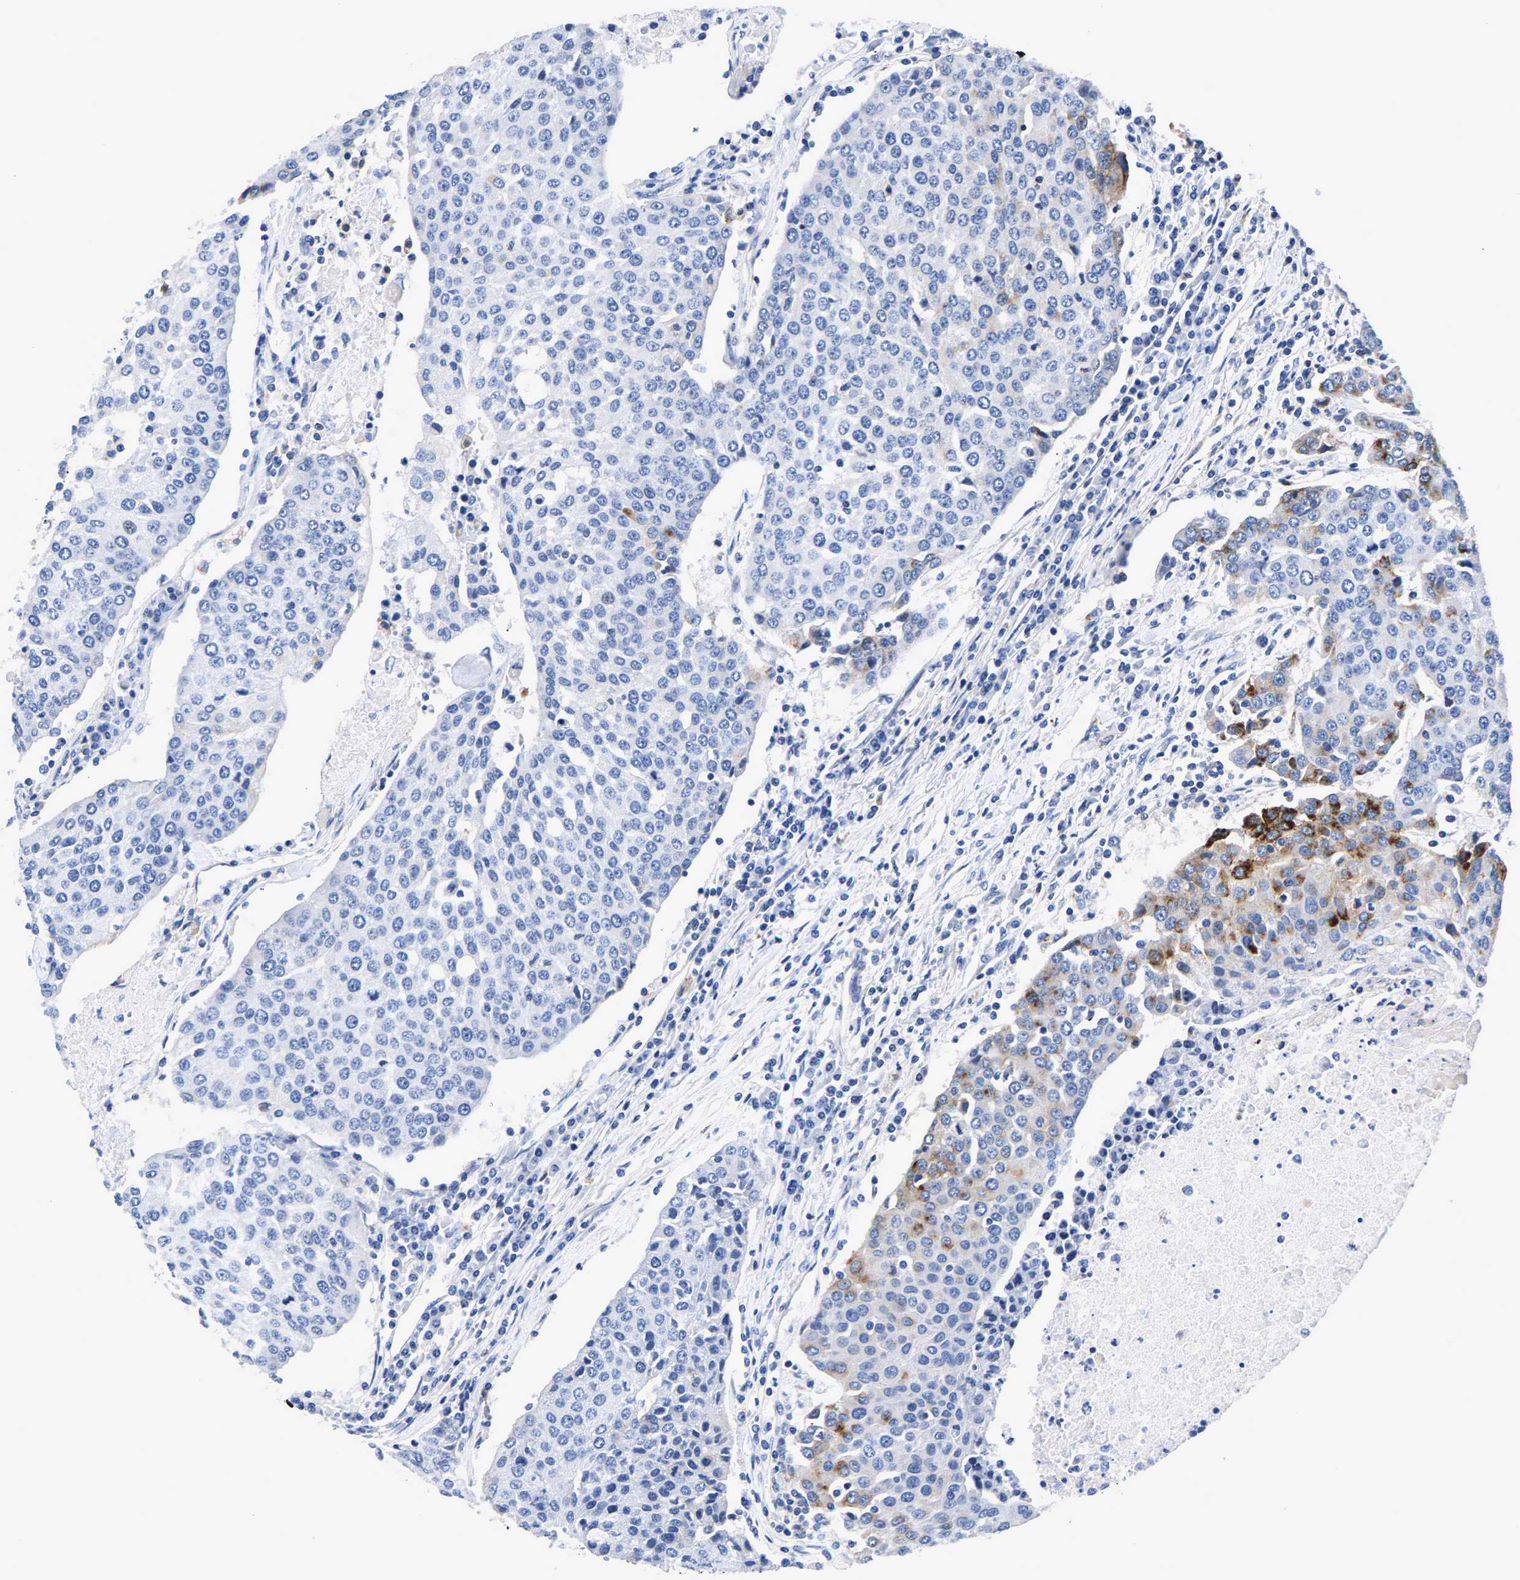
{"staining": {"intensity": "negative", "quantity": "none", "location": "none"}, "tissue": "urothelial cancer", "cell_type": "Tumor cells", "image_type": "cancer", "snomed": [{"axis": "morphology", "description": "Urothelial carcinoma, High grade"}, {"axis": "topography", "description": "Urinary bladder"}], "caption": "Tumor cells show no significant expression in urothelial carcinoma (high-grade).", "gene": "P2RY4", "patient": {"sex": "female", "age": 85}}